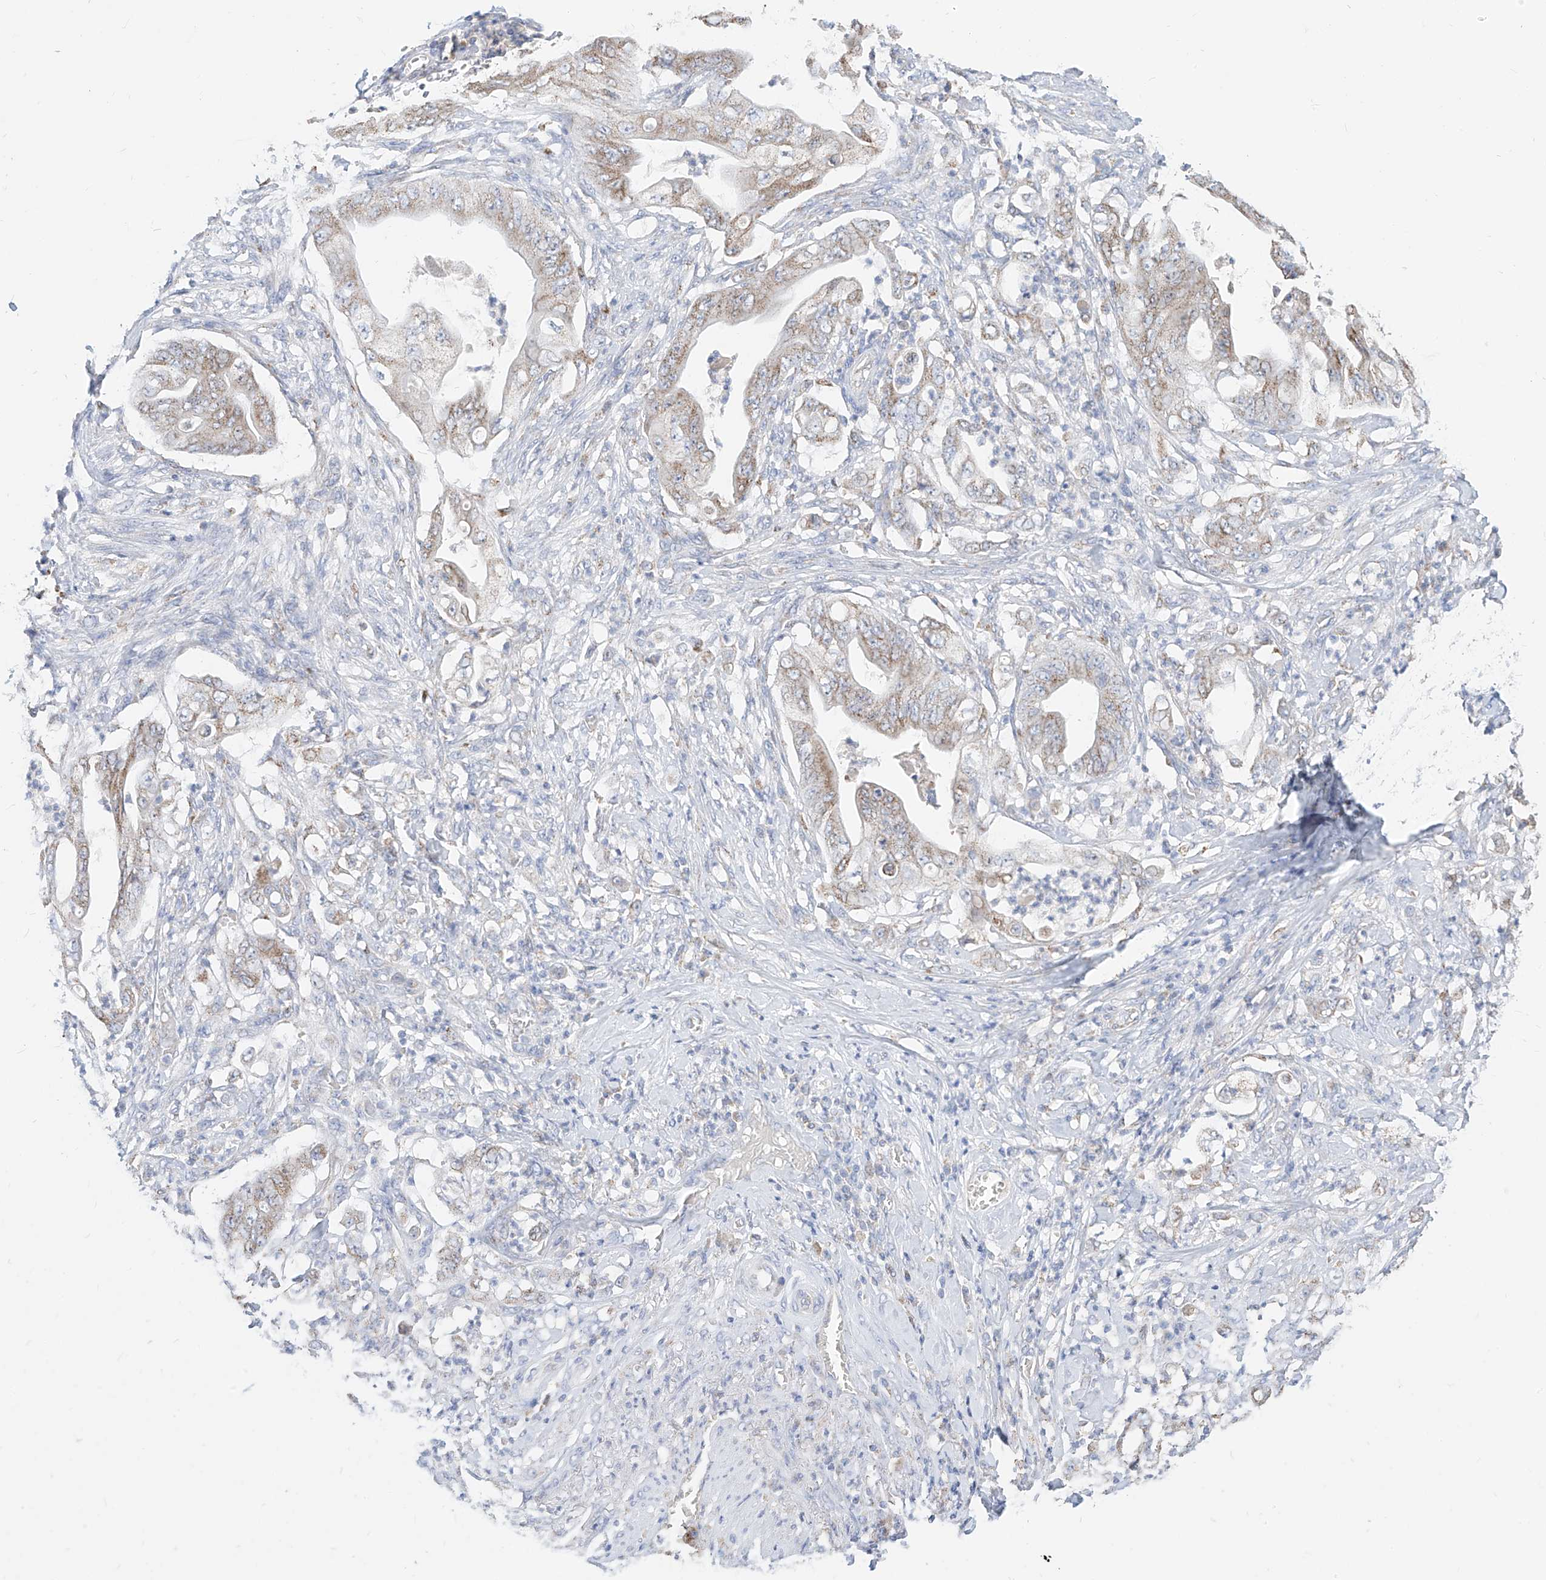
{"staining": {"intensity": "weak", "quantity": "25%-75%", "location": "cytoplasmic/membranous"}, "tissue": "stomach cancer", "cell_type": "Tumor cells", "image_type": "cancer", "snomed": [{"axis": "morphology", "description": "Adenocarcinoma, NOS"}, {"axis": "topography", "description": "Stomach"}], "caption": "Human stomach cancer stained with a protein marker displays weak staining in tumor cells.", "gene": "RASA2", "patient": {"sex": "female", "age": 73}}